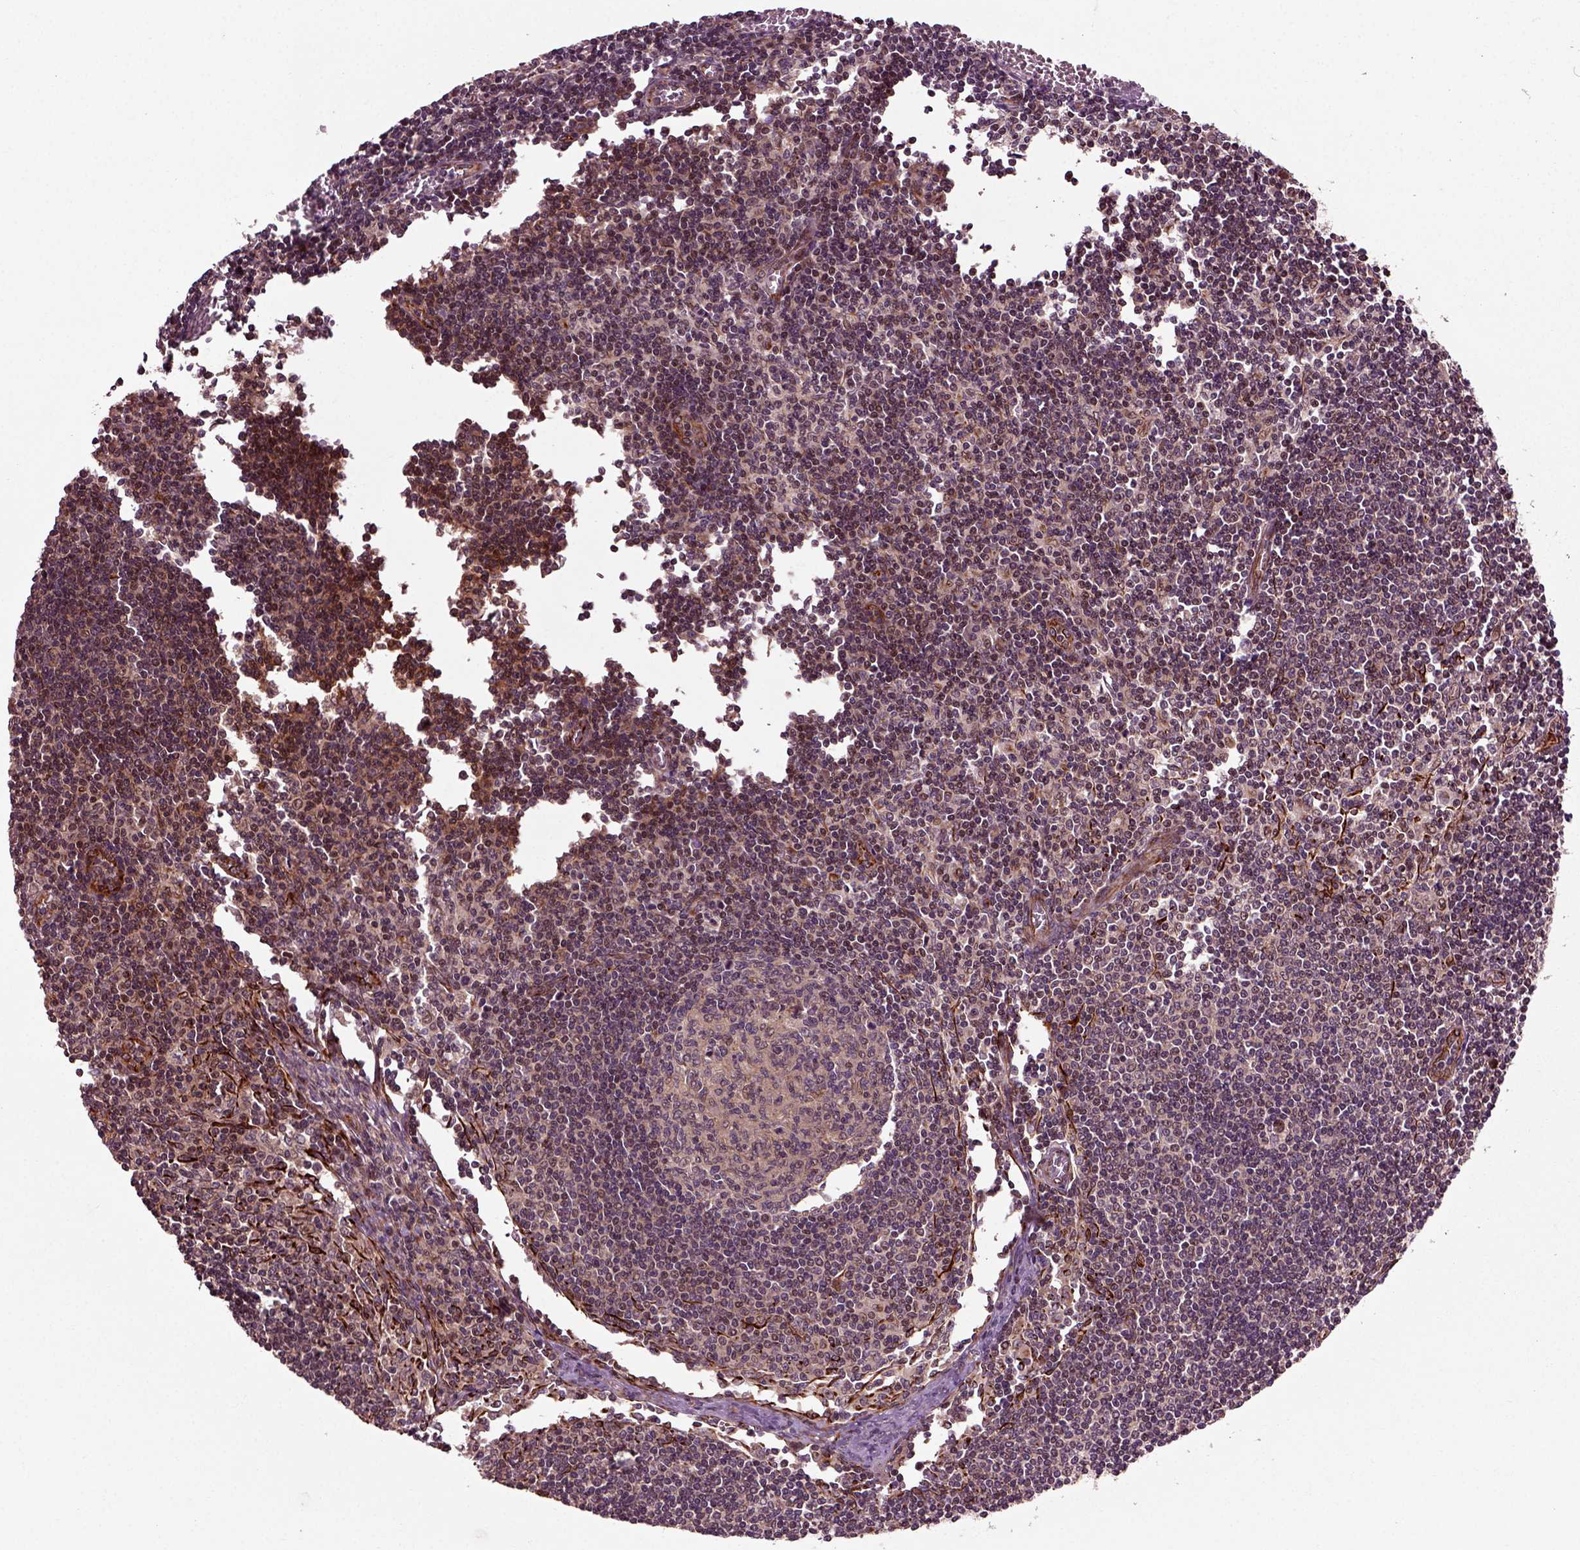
{"staining": {"intensity": "weak", "quantity": ">75%", "location": "cytoplasmic/membranous"}, "tissue": "lymph node", "cell_type": "Germinal center cells", "image_type": "normal", "snomed": [{"axis": "morphology", "description": "Normal tissue, NOS"}, {"axis": "topography", "description": "Lymph node"}], "caption": "Immunohistochemical staining of unremarkable lymph node displays >75% levels of weak cytoplasmic/membranous protein expression in approximately >75% of germinal center cells. Nuclei are stained in blue.", "gene": "PLCD3", "patient": {"sex": "male", "age": 59}}